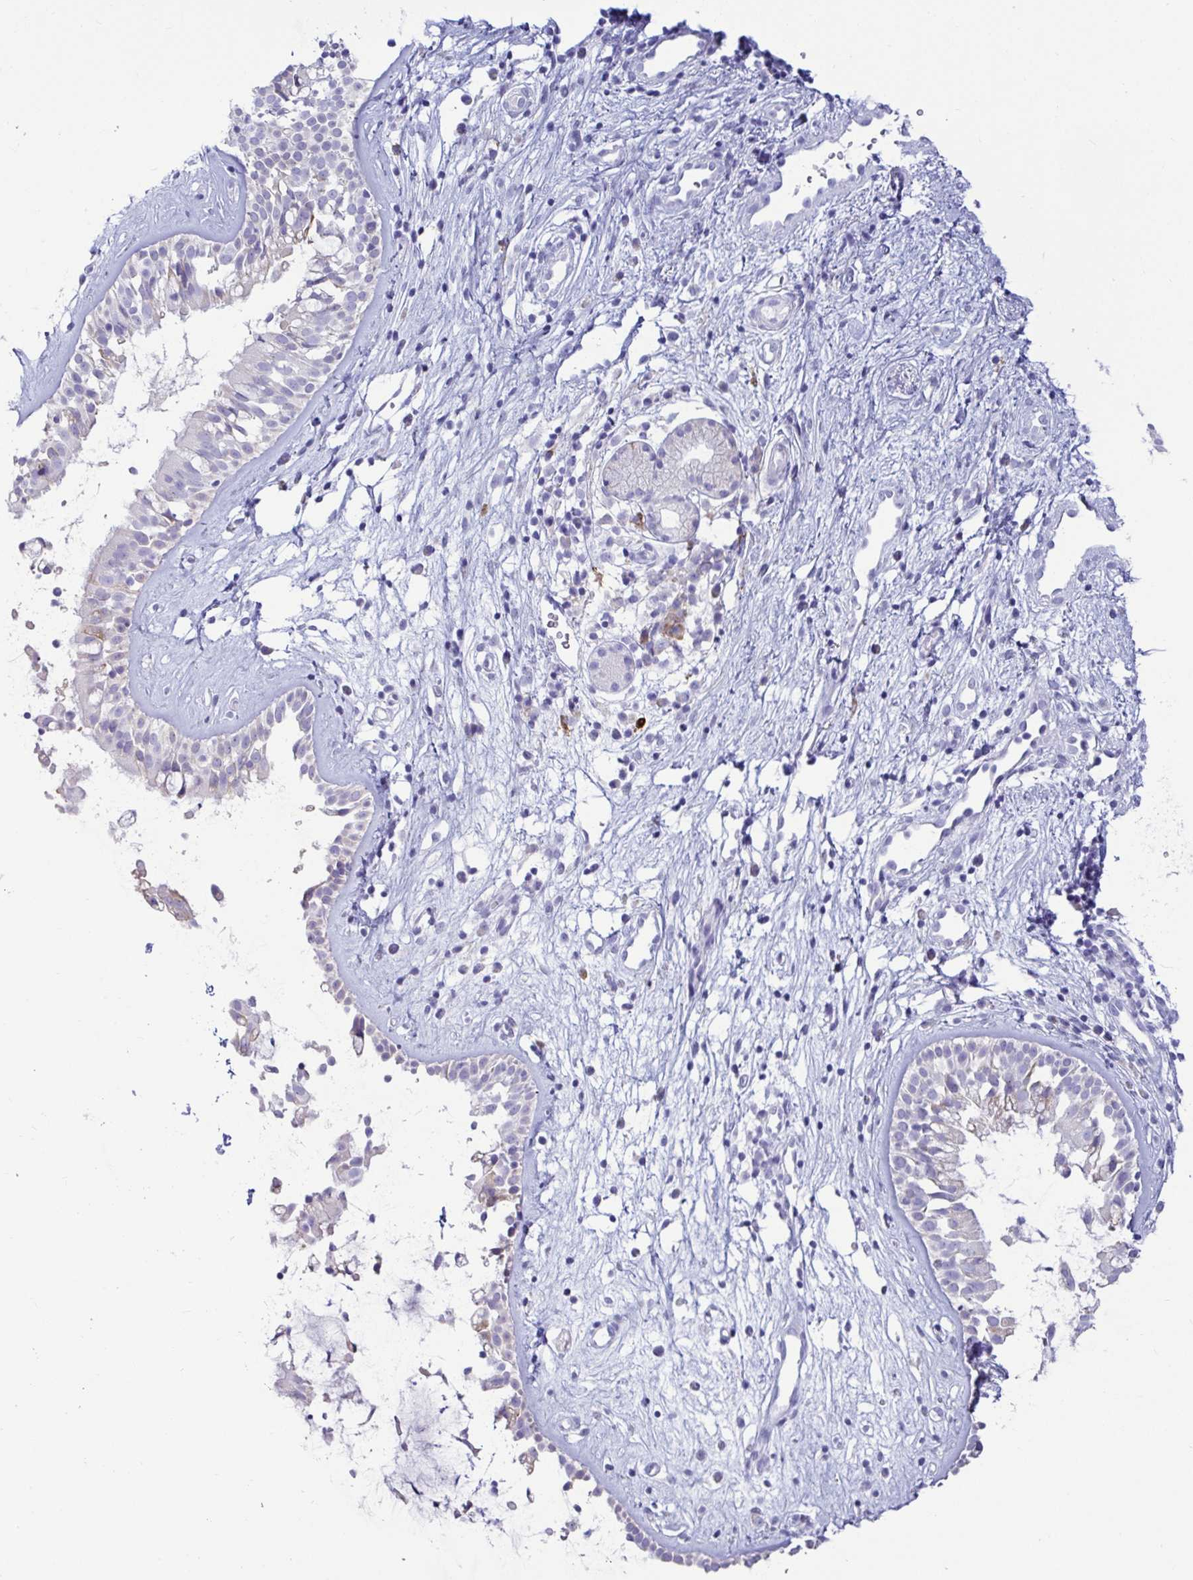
{"staining": {"intensity": "negative", "quantity": "none", "location": "none"}, "tissue": "nasopharynx", "cell_type": "Respiratory epithelial cells", "image_type": "normal", "snomed": [{"axis": "morphology", "description": "Normal tissue, NOS"}, {"axis": "topography", "description": "Nasopharynx"}], "caption": "IHC image of unremarkable nasopharynx: nasopharynx stained with DAB displays no significant protein staining in respiratory epithelial cells.", "gene": "TFPI2", "patient": {"sex": "male", "age": 32}}